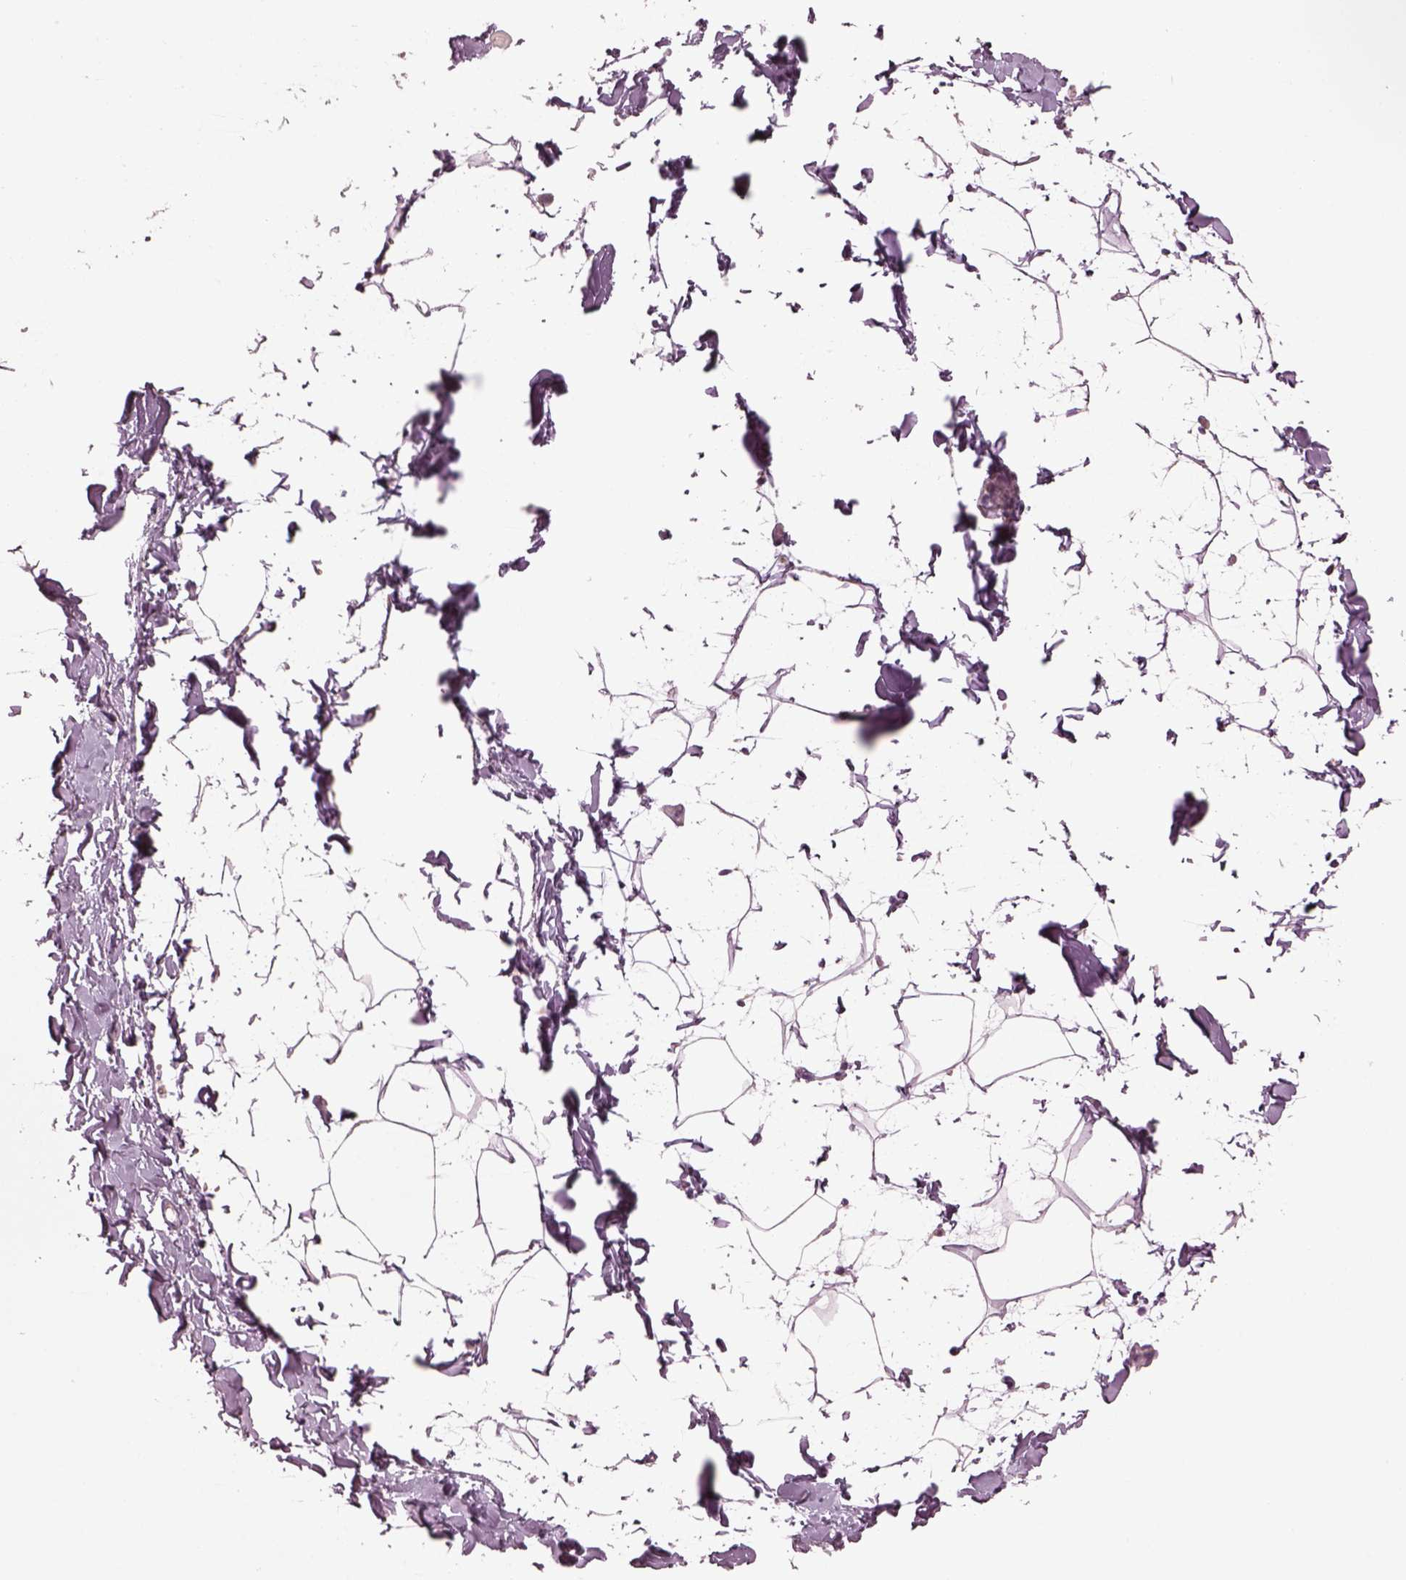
{"staining": {"intensity": "negative", "quantity": "none", "location": "none"}, "tissue": "adipose tissue", "cell_type": "Adipocytes", "image_type": "normal", "snomed": [{"axis": "morphology", "description": "Normal tissue, NOS"}, {"axis": "topography", "description": "Gallbladder"}, {"axis": "topography", "description": "Peripheral nerve tissue"}], "caption": "Image shows no significant protein staining in adipocytes of benign adipose tissue.", "gene": "SPATA7", "patient": {"sex": "female", "age": 45}}